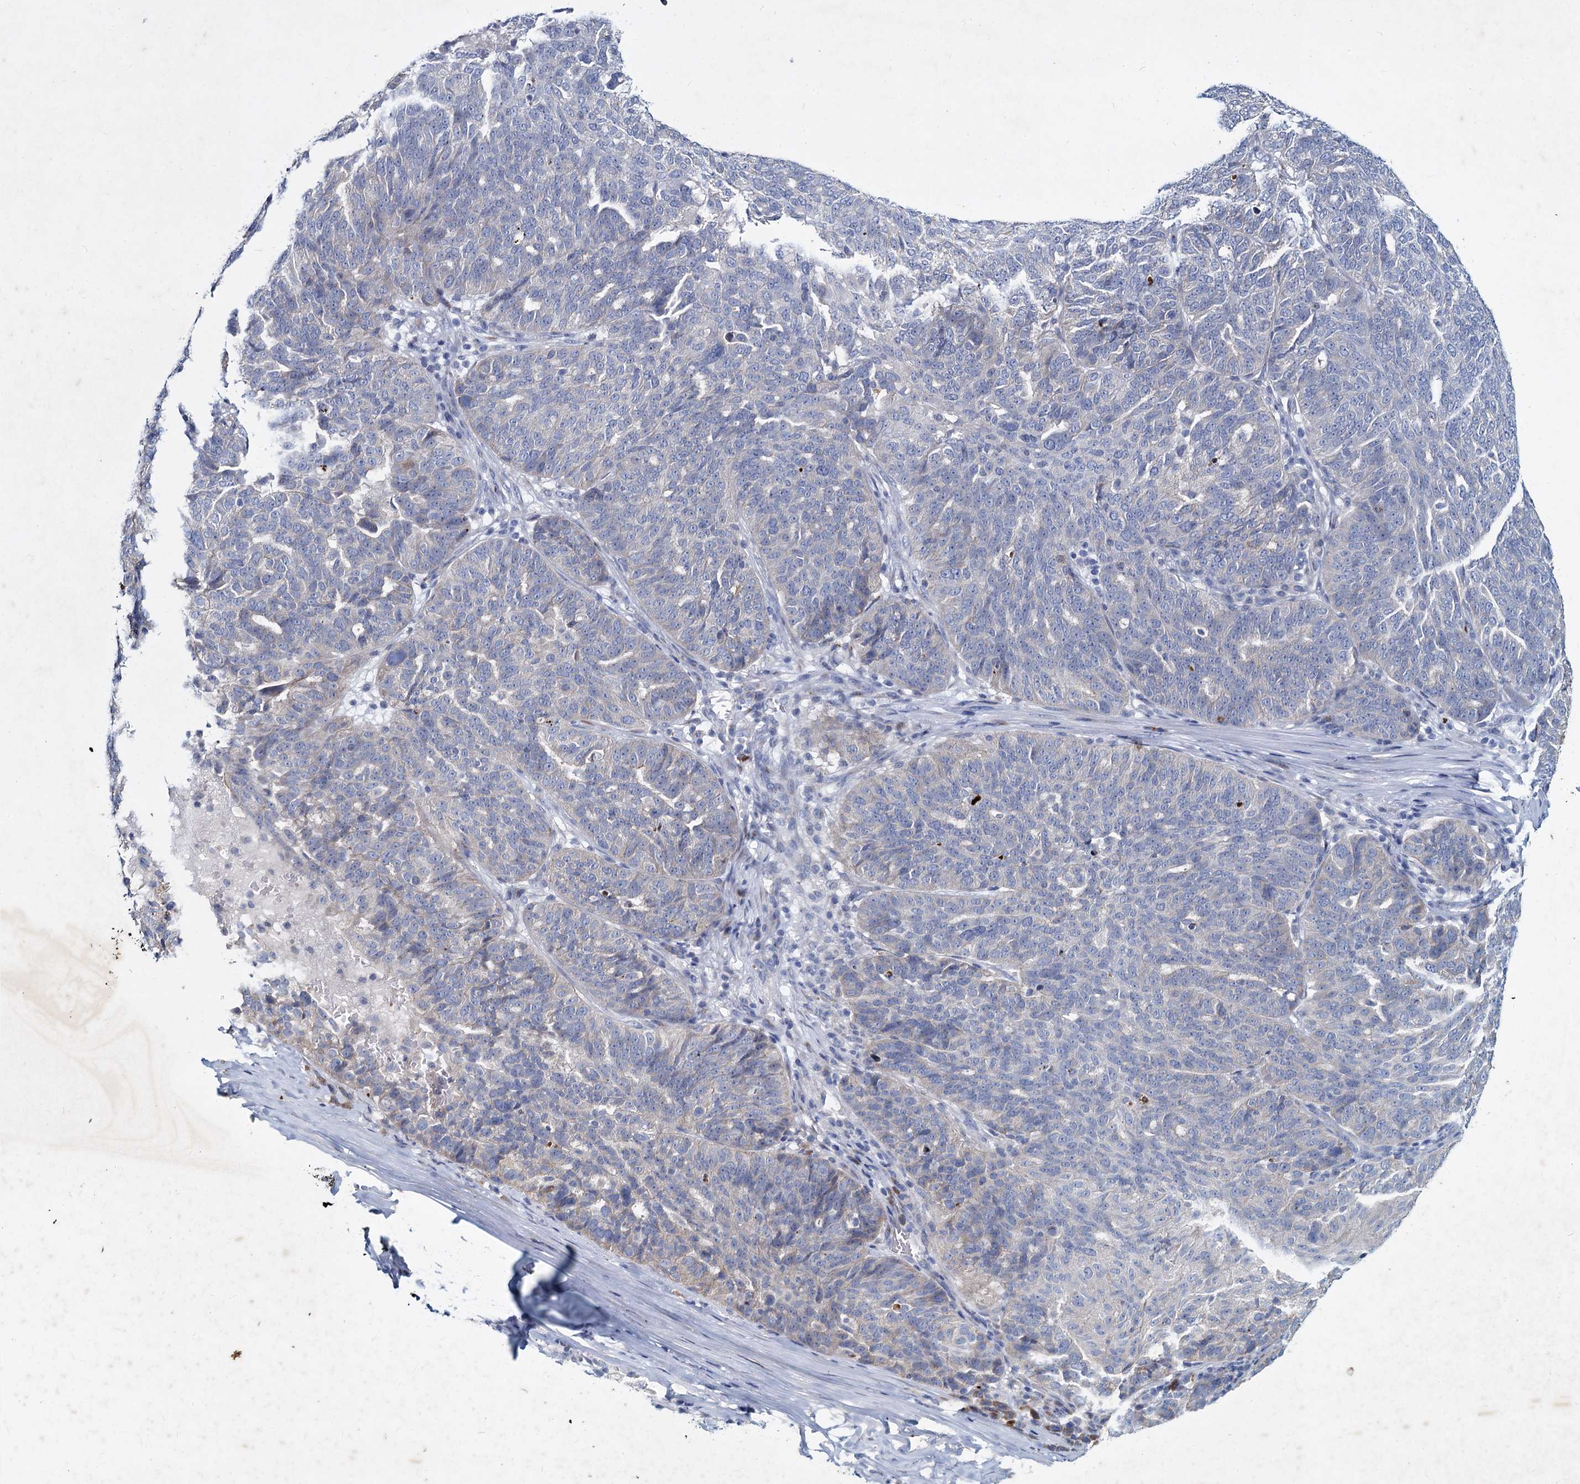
{"staining": {"intensity": "negative", "quantity": "none", "location": "none"}, "tissue": "ovarian cancer", "cell_type": "Tumor cells", "image_type": "cancer", "snomed": [{"axis": "morphology", "description": "Cystadenocarcinoma, serous, NOS"}, {"axis": "topography", "description": "Ovary"}], "caption": "There is no significant expression in tumor cells of ovarian cancer.", "gene": "TMX2", "patient": {"sex": "female", "age": 59}}